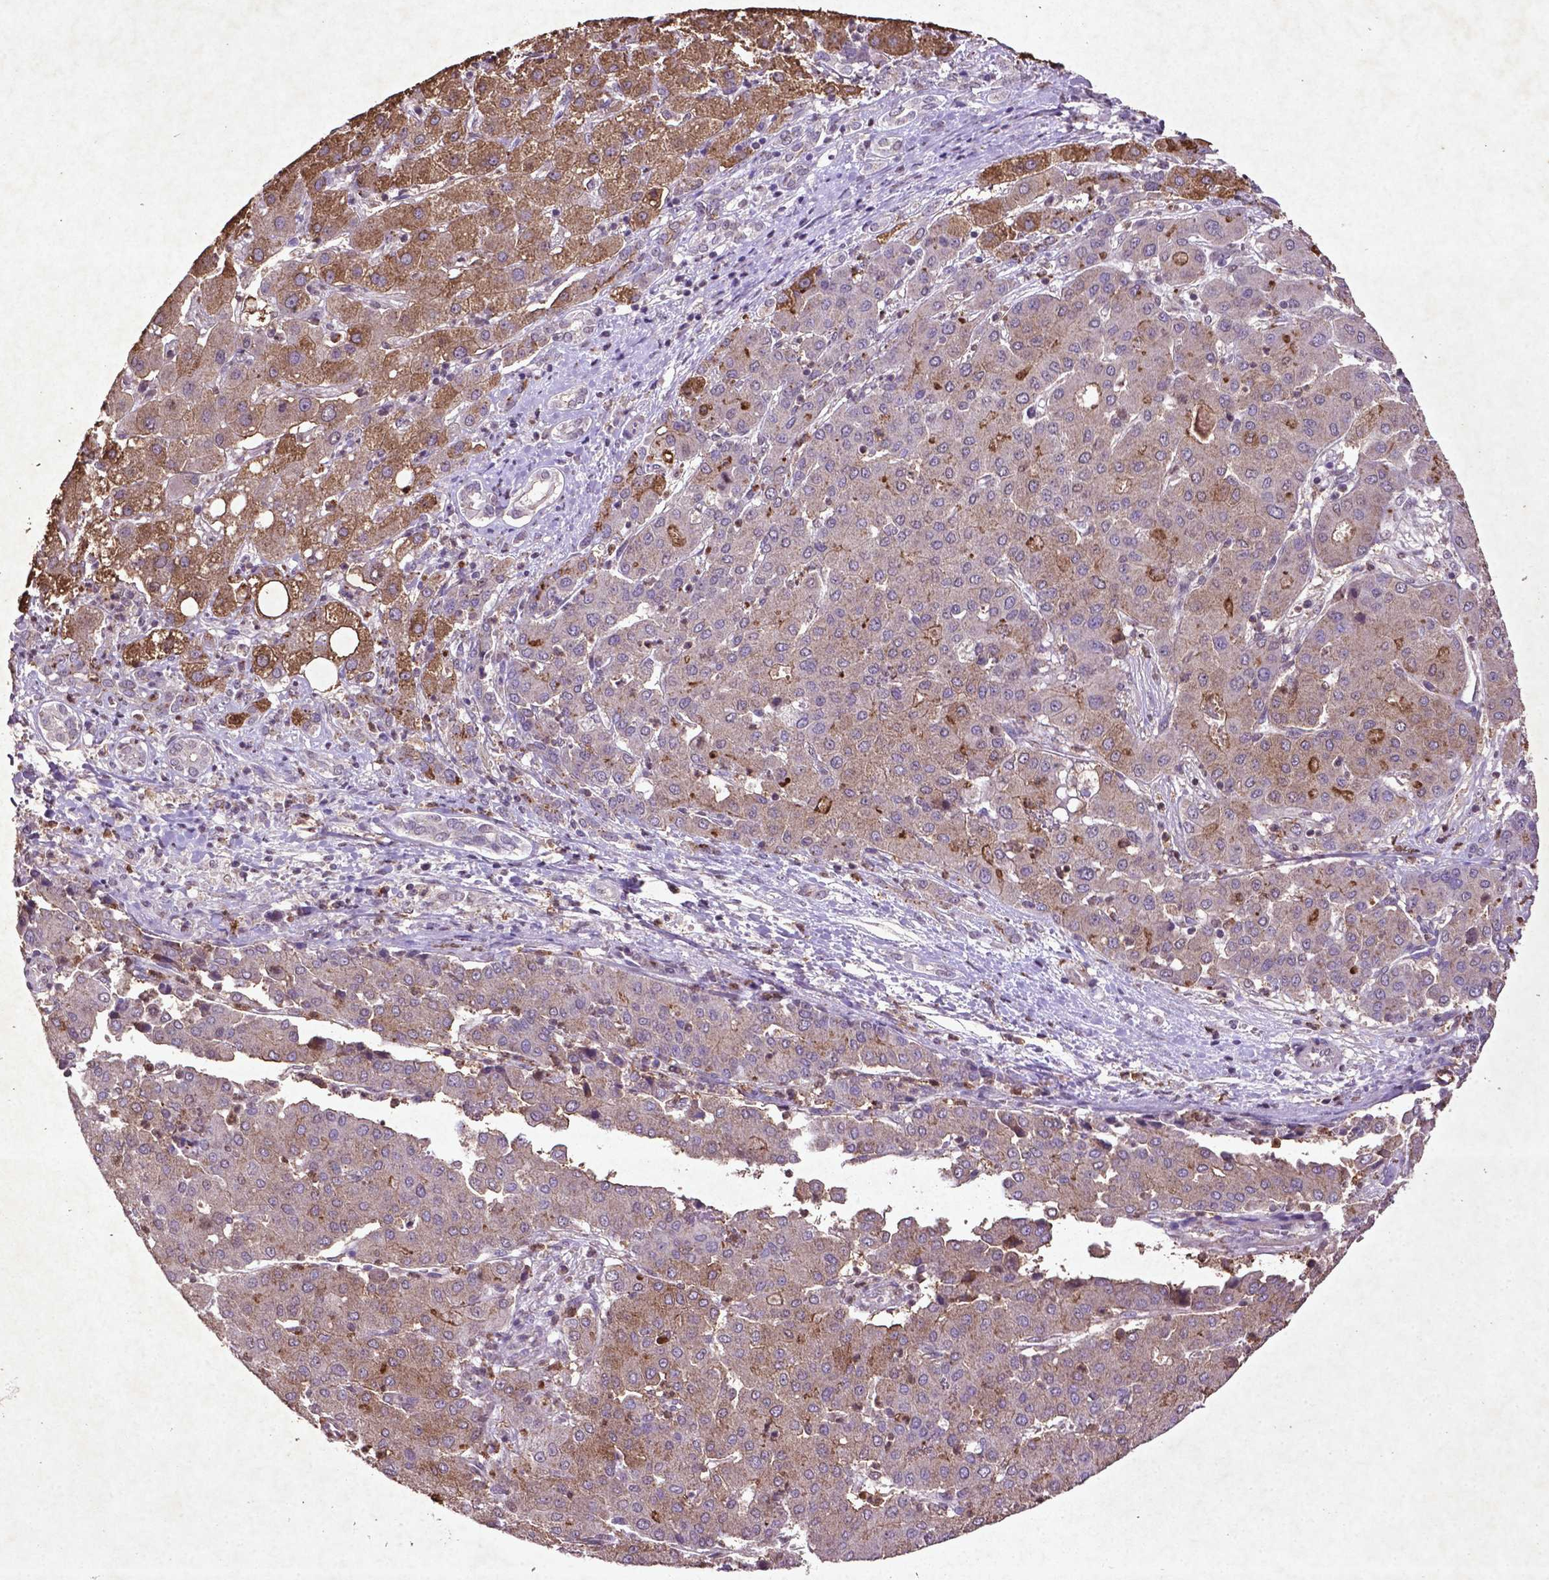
{"staining": {"intensity": "moderate", "quantity": "<25%", "location": "cytoplasmic/membranous"}, "tissue": "liver cancer", "cell_type": "Tumor cells", "image_type": "cancer", "snomed": [{"axis": "morphology", "description": "Carcinoma, Hepatocellular, NOS"}, {"axis": "topography", "description": "Liver"}], "caption": "Immunohistochemistry staining of liver cancer, which demonstrates low levels of moderate cytoplasmic/membranous expression in about <25% of tumor cells indicating moderate cytoplasmic/membranous protein positivity. The staining was performed using DAB (3,3'-diaminobenzidine) (brown) for protein detection and nuclei were counterstained in hematoxylin (blue).", "gene": "MTOR", "patient": {"sex": "male", "age": 65}}